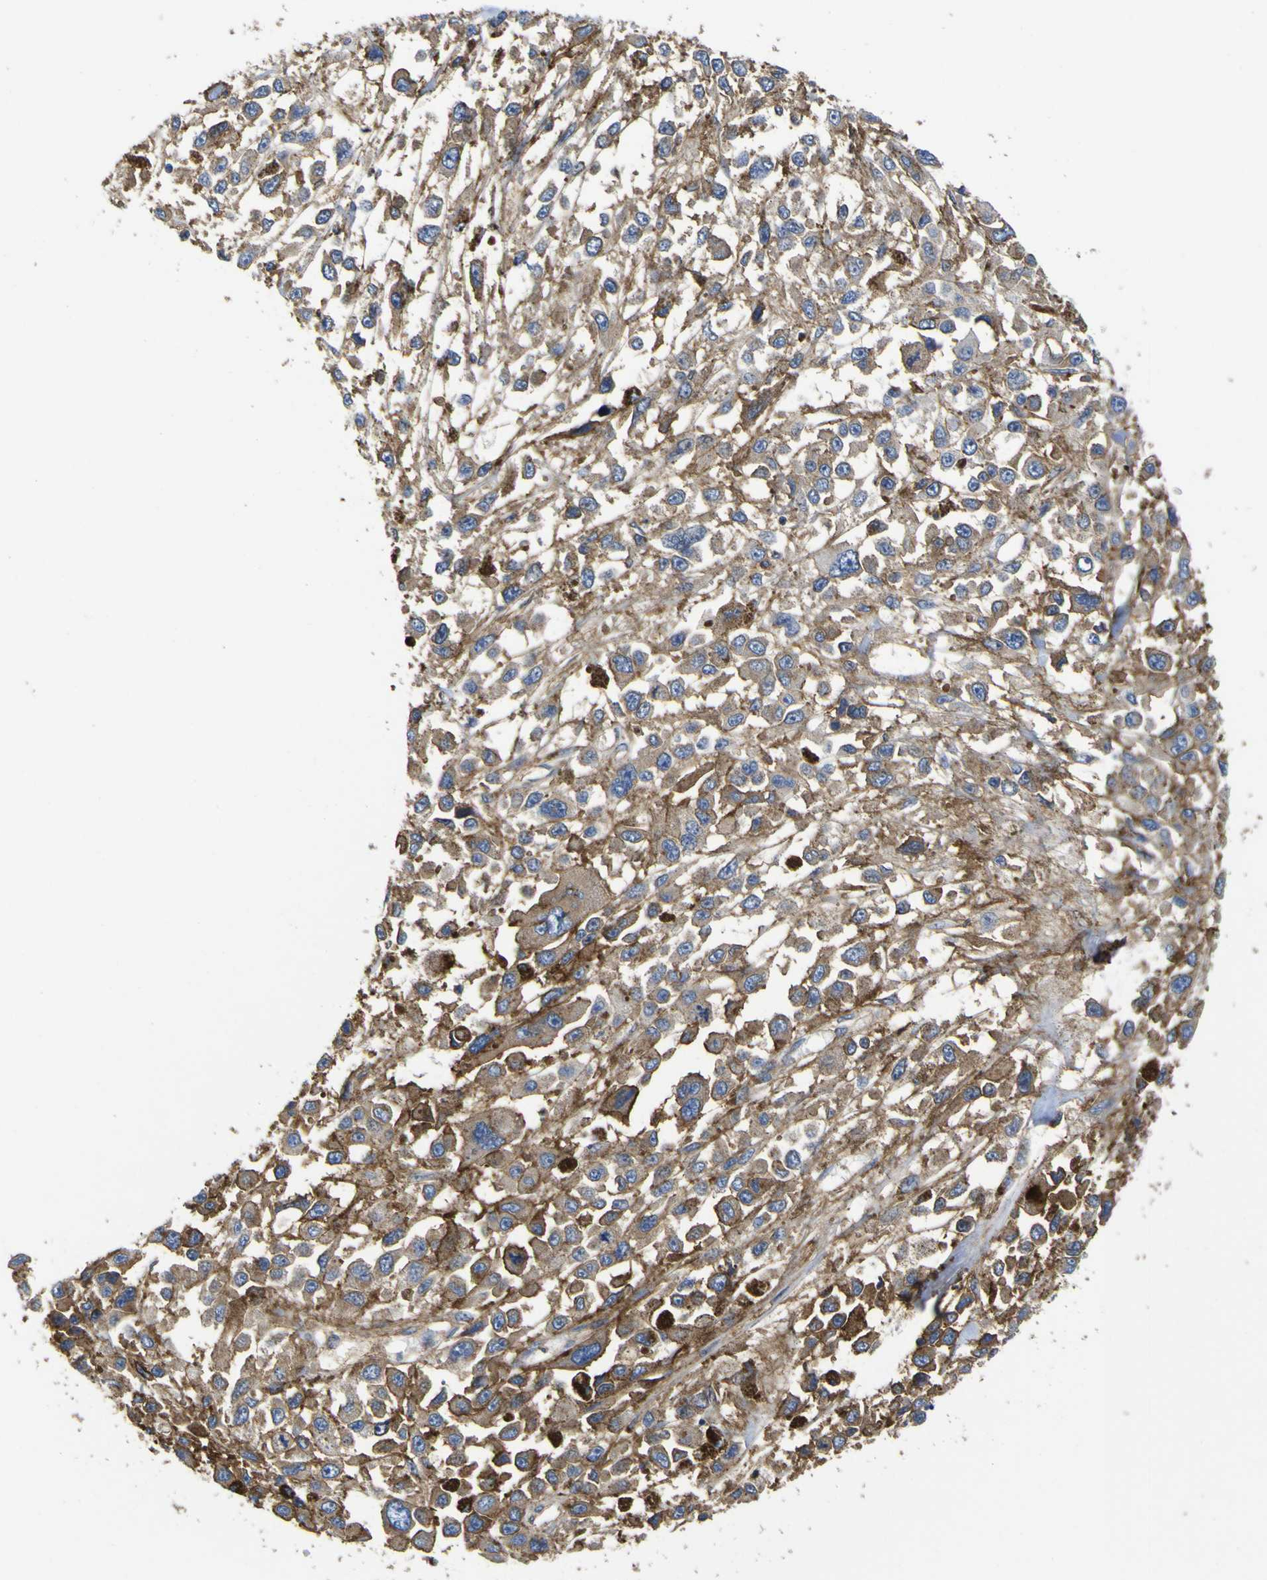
{"staining": {"intensity": "weak", "quantity": ">75%", "location": "cytoplasmic/membranous"}, "tissue": "melanoma", "cell_type": "Tumor cells", "image_type": "cancer", "snomed": [{"axis": "morphology", "description": "Malignant melanoma, Metastatic site"}, {"axis": "topography", "description": "Lymph node"}], "caption": "Immunohistochemical staining of human malignant melanoma (metastatic site) demonstrates low levels of weak cytoplasmic/membranous protein expression in approximately >75% of tumor cells.", "gene": "CD151", "patient": {"sex": "male", "age": 59}}